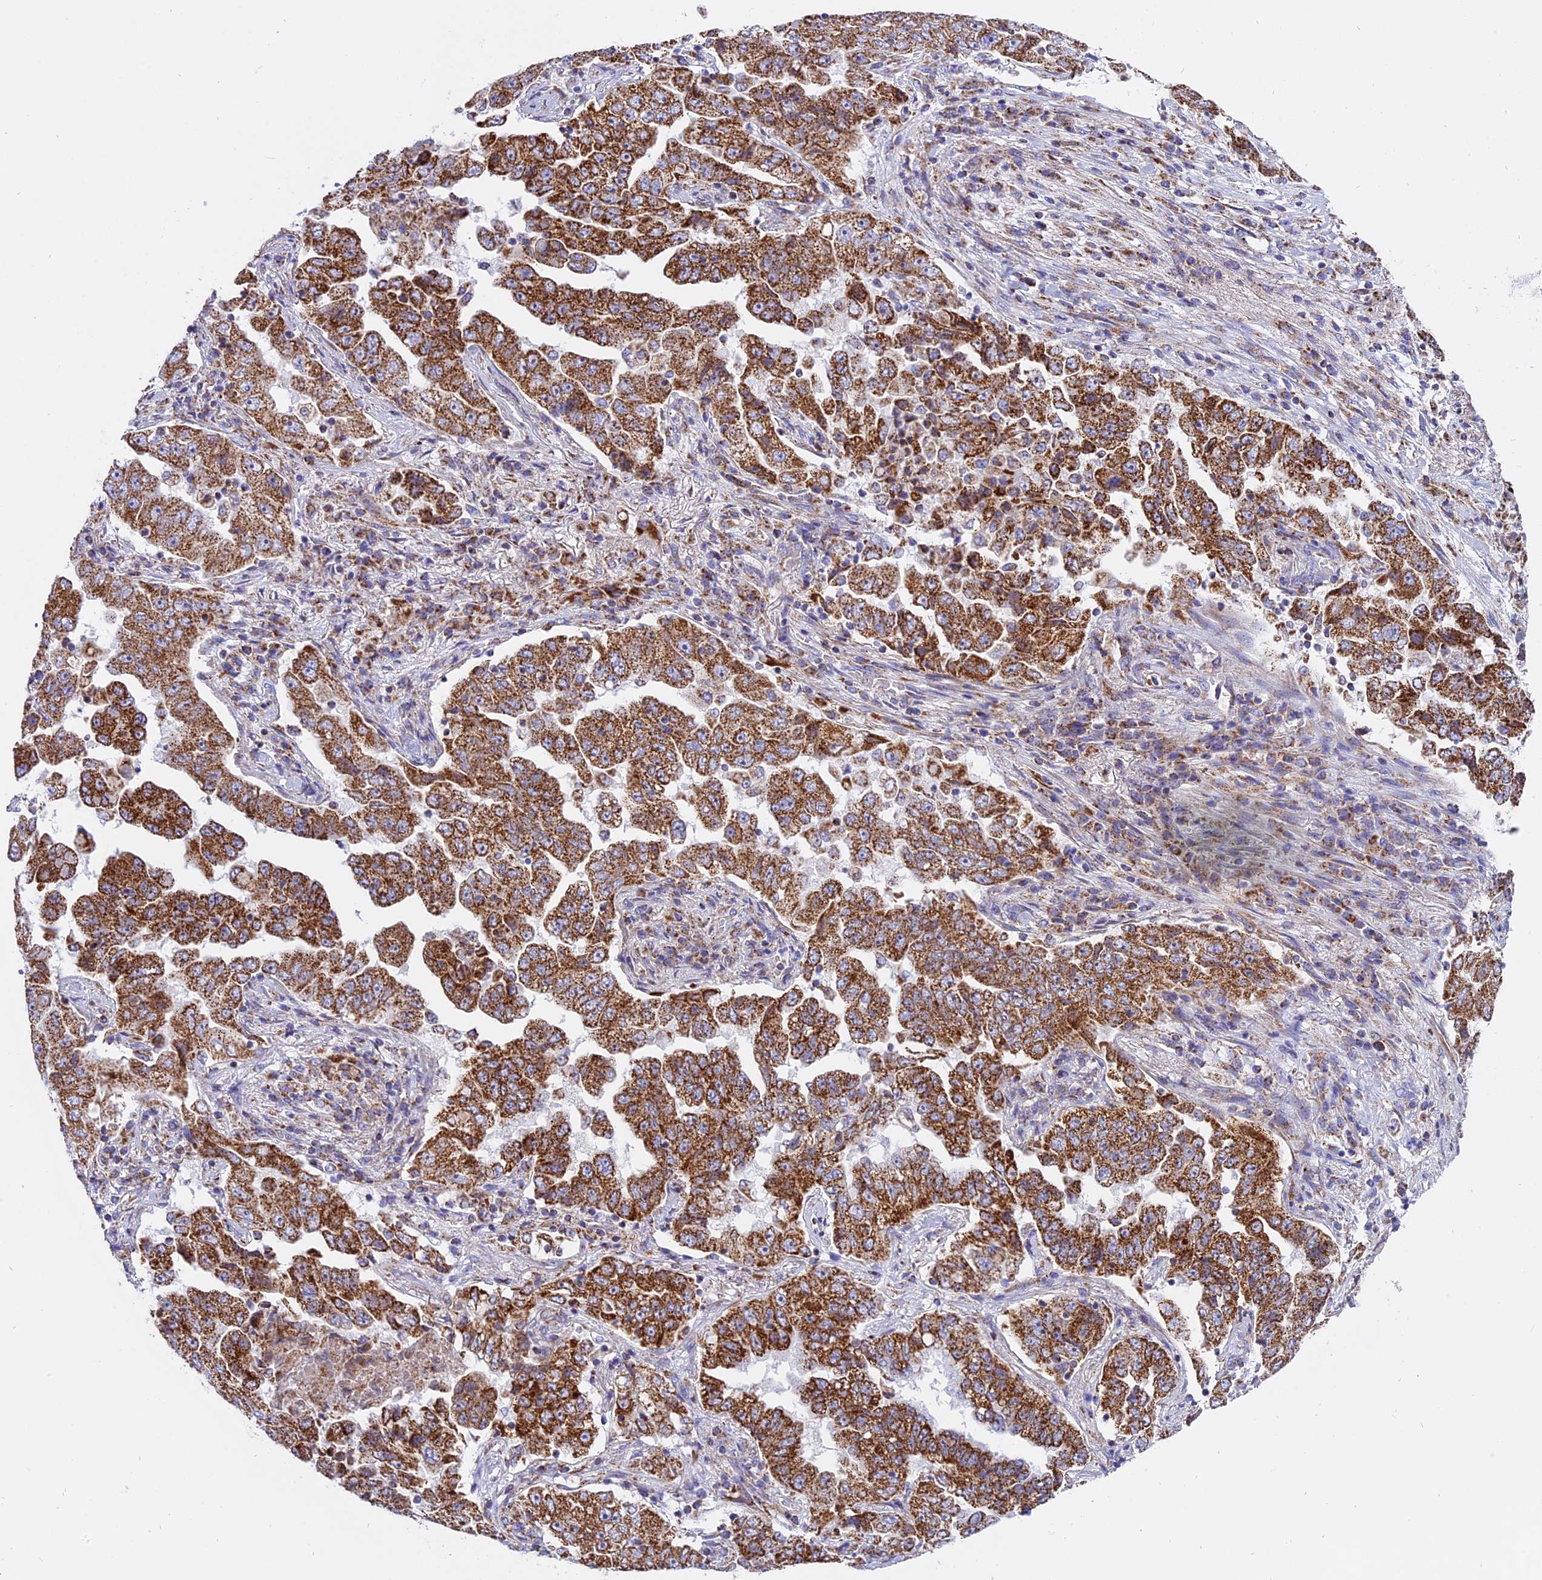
{"staining": {"intensity": "strong", "quantity": ">75%", "location": "cytoplasmic/membranous"}, "tissue": "lung cancer", "cell_type": "Tumor cells", "image_type": "cancer", "snomed": [{"axis": "morphology", "description": "Adenocarcinoma, NOS"}, {"axis": "topography", "description": "Lung"}], "caption": "This micrograph exhibits IHC staining of lung adenocarcinoma, with high strong cytoplasmic/membranous expression in approximately >75% of tumor cells.", "gene": "MRPS34", "patient": {"sex": "female", "age": 51}}